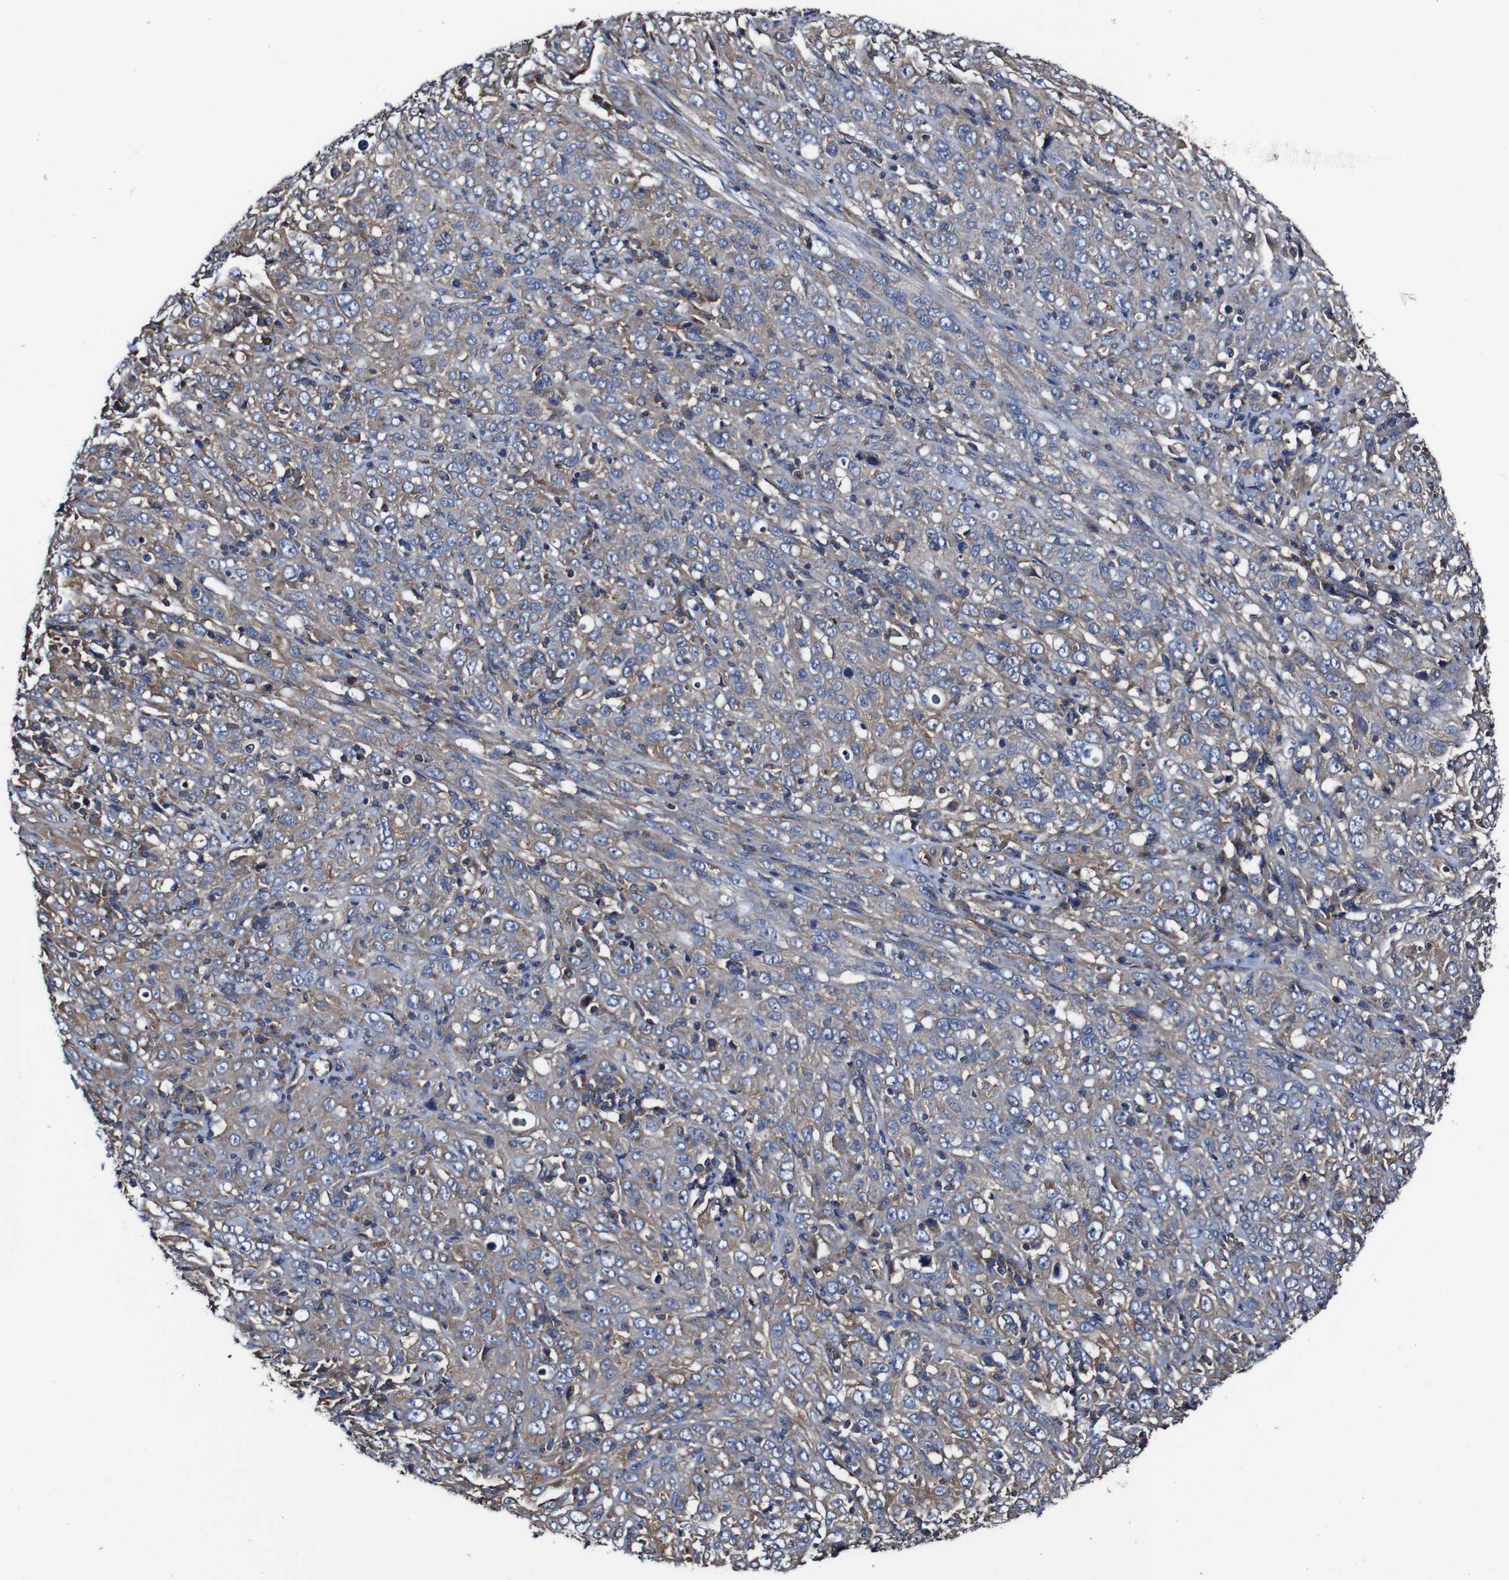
{"staining": {"intensity": "moderate", "quantity": ">75%", "location": "cytoplasmic/membranous"}, "tissue": "cervical cancer", "cell_type": "Tumor cells", "image_type": "cancer", "snomed": [{"axis": "morphology", "description": "Squamous cell carcinoma, NOS"}, {"axis": "topography", "description": "Cervix"}], "caption": "Brown immunohistochemical staining in human cervical cancer exhibits moderate cytoplasmic/membranous staining in approximately >75% of tumor cells.", "gene": "CSF1R", "patient": {"sex": "female", "age": 46}}